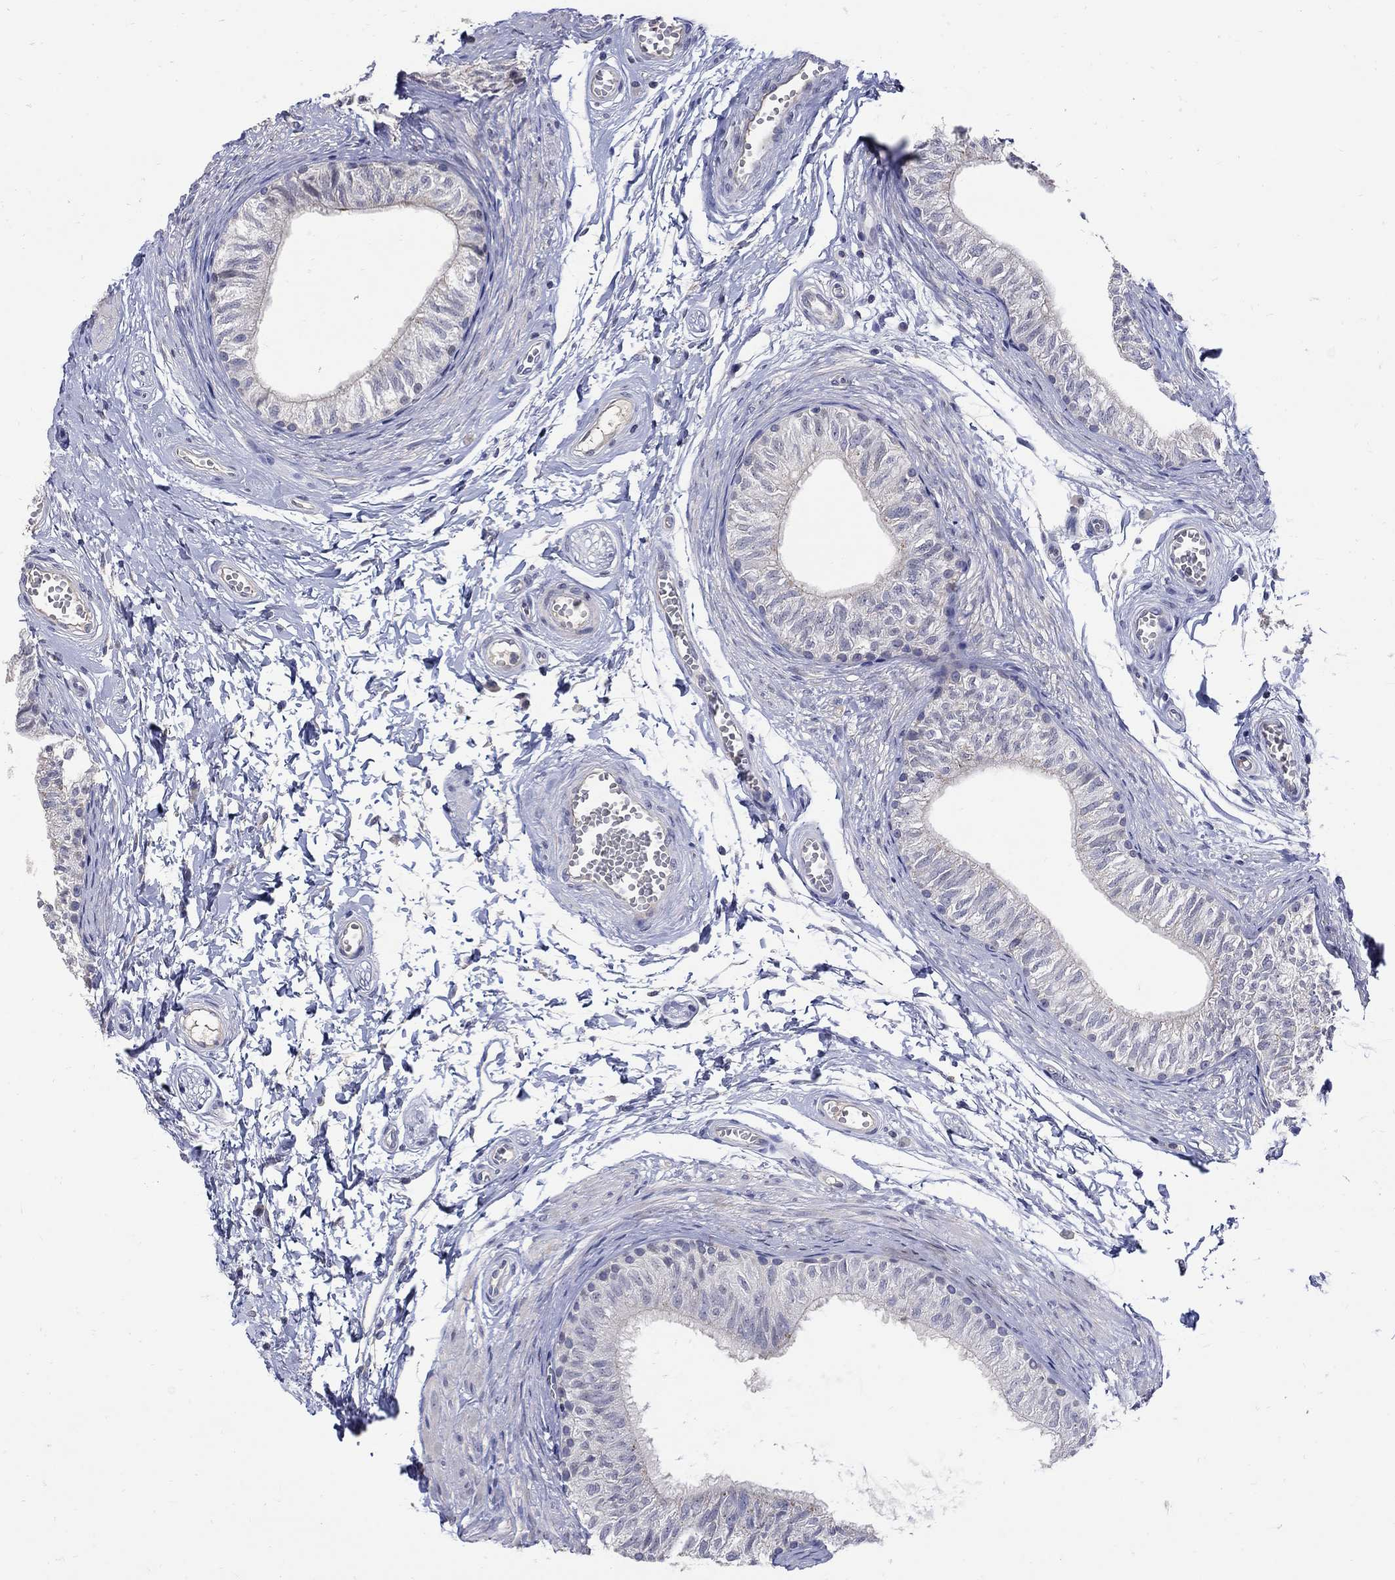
{"staining": {"intensity": "negative", "quantity": "none", "location": "none"}, "tissue": "epididymis", "cell_type": "Glandular cells", "image_type": "normal", "snomed": [{"axis": "morphology", "description": "Normal tissue, NOS"}, {"axis": "topography", "description": "Epididymis"}], "caption": "Epididymis stained for a protein using immunohistochemistry (IHC) shows no expression glandular cells.", "gene": "CETN1", "patient": {"sex": "male", "age": 22}}